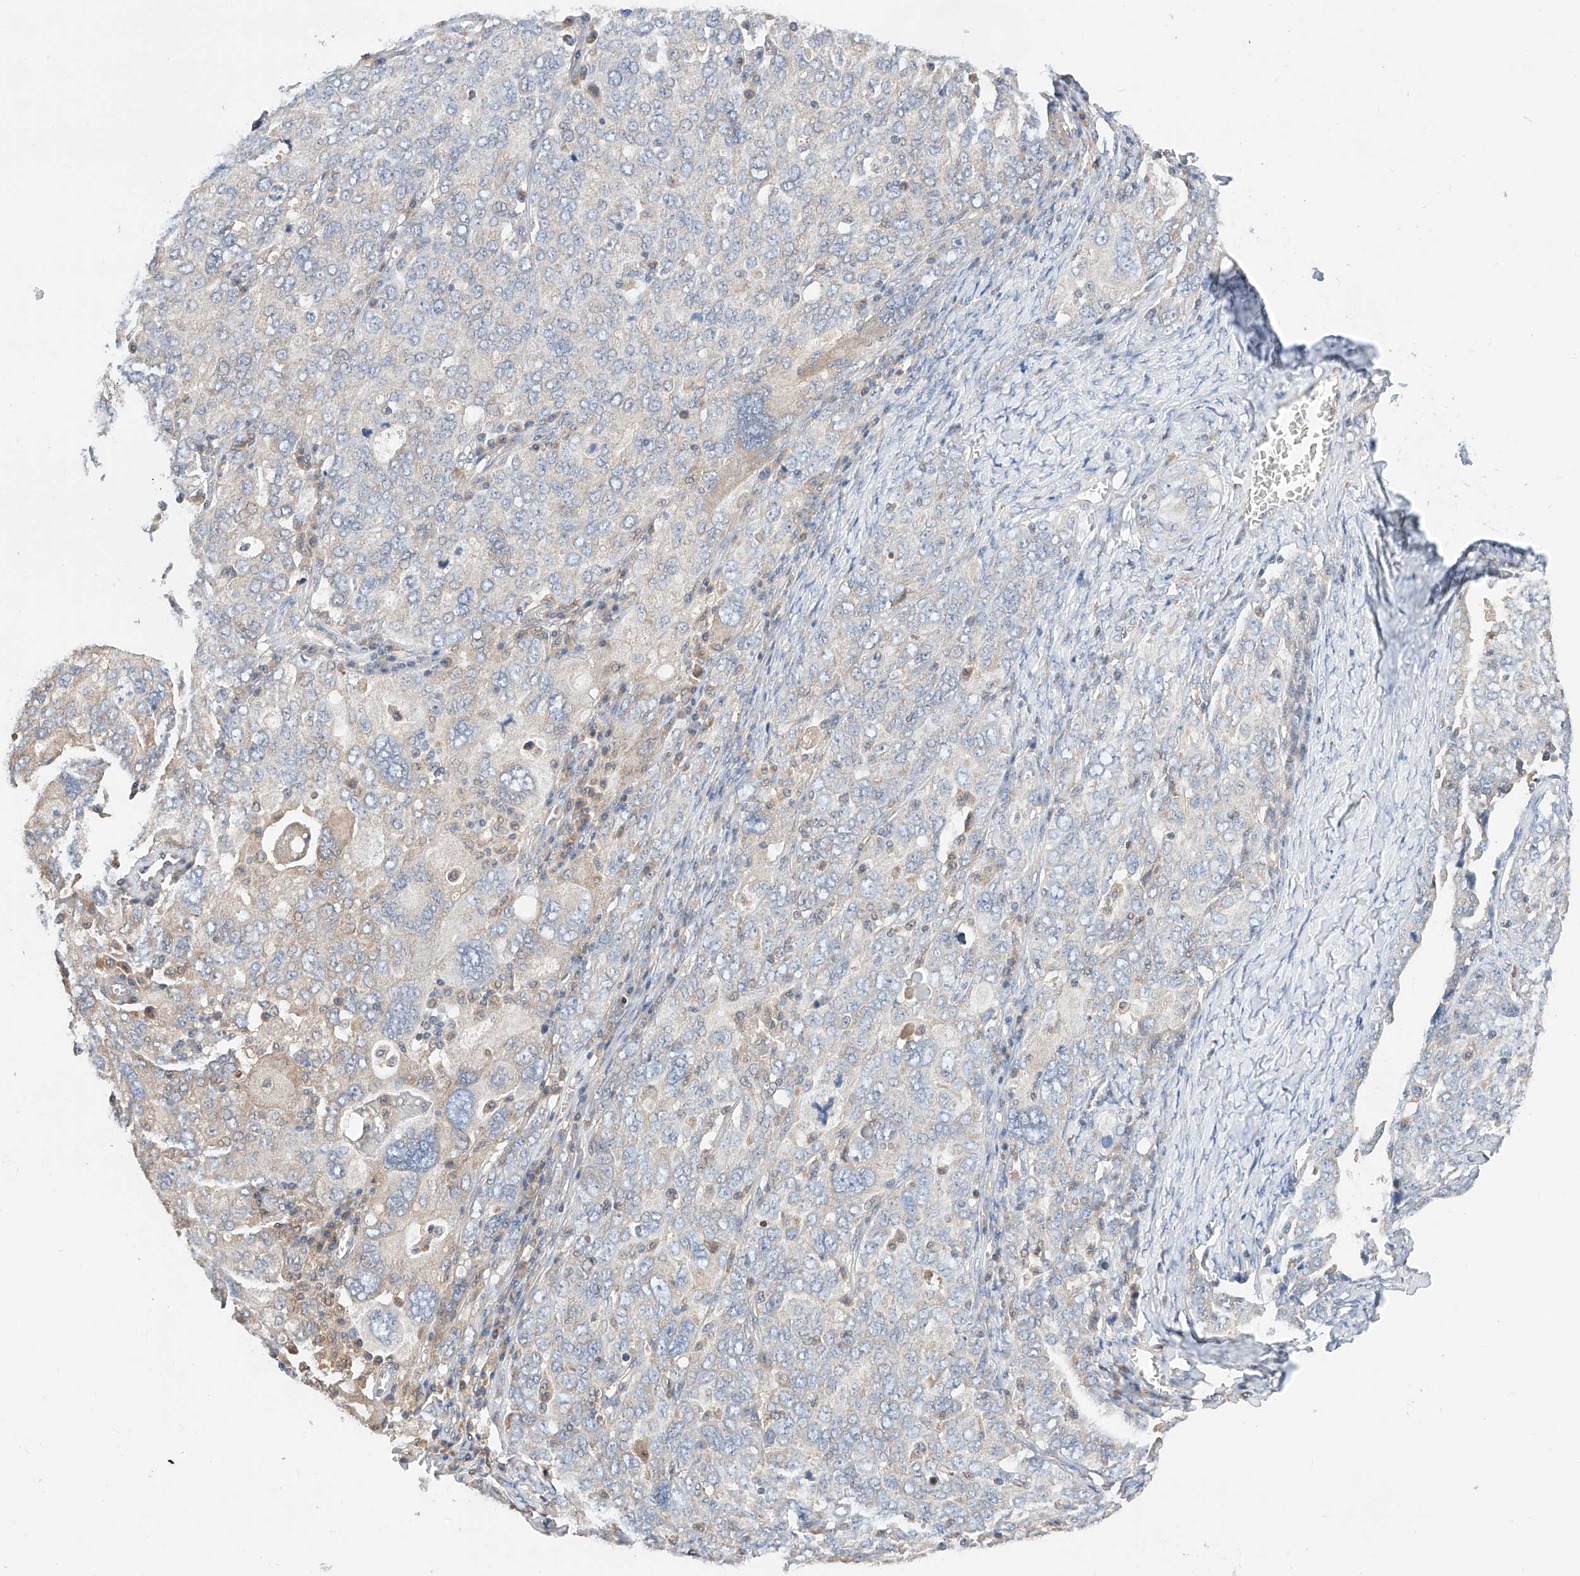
{"staining": {"intensity": "negative", "quantity": "none", "location": "none"}, "tissue": "ovarian cancer", "cell_type": "Tumor cells", "image_type": "cancer", "snomed": [{"axis": "morphology", "description": "Carcinoma, endometroid"}, {"axis": "topography", "description": "Ovary"}], "caption": "Endometroid carcinoma (ovarian) was stained to show a protein in brown. There is no significant positivity in tumor cells.", "gene": "ZSCAN4", "patient": {"sex": "female", "age": 62}}